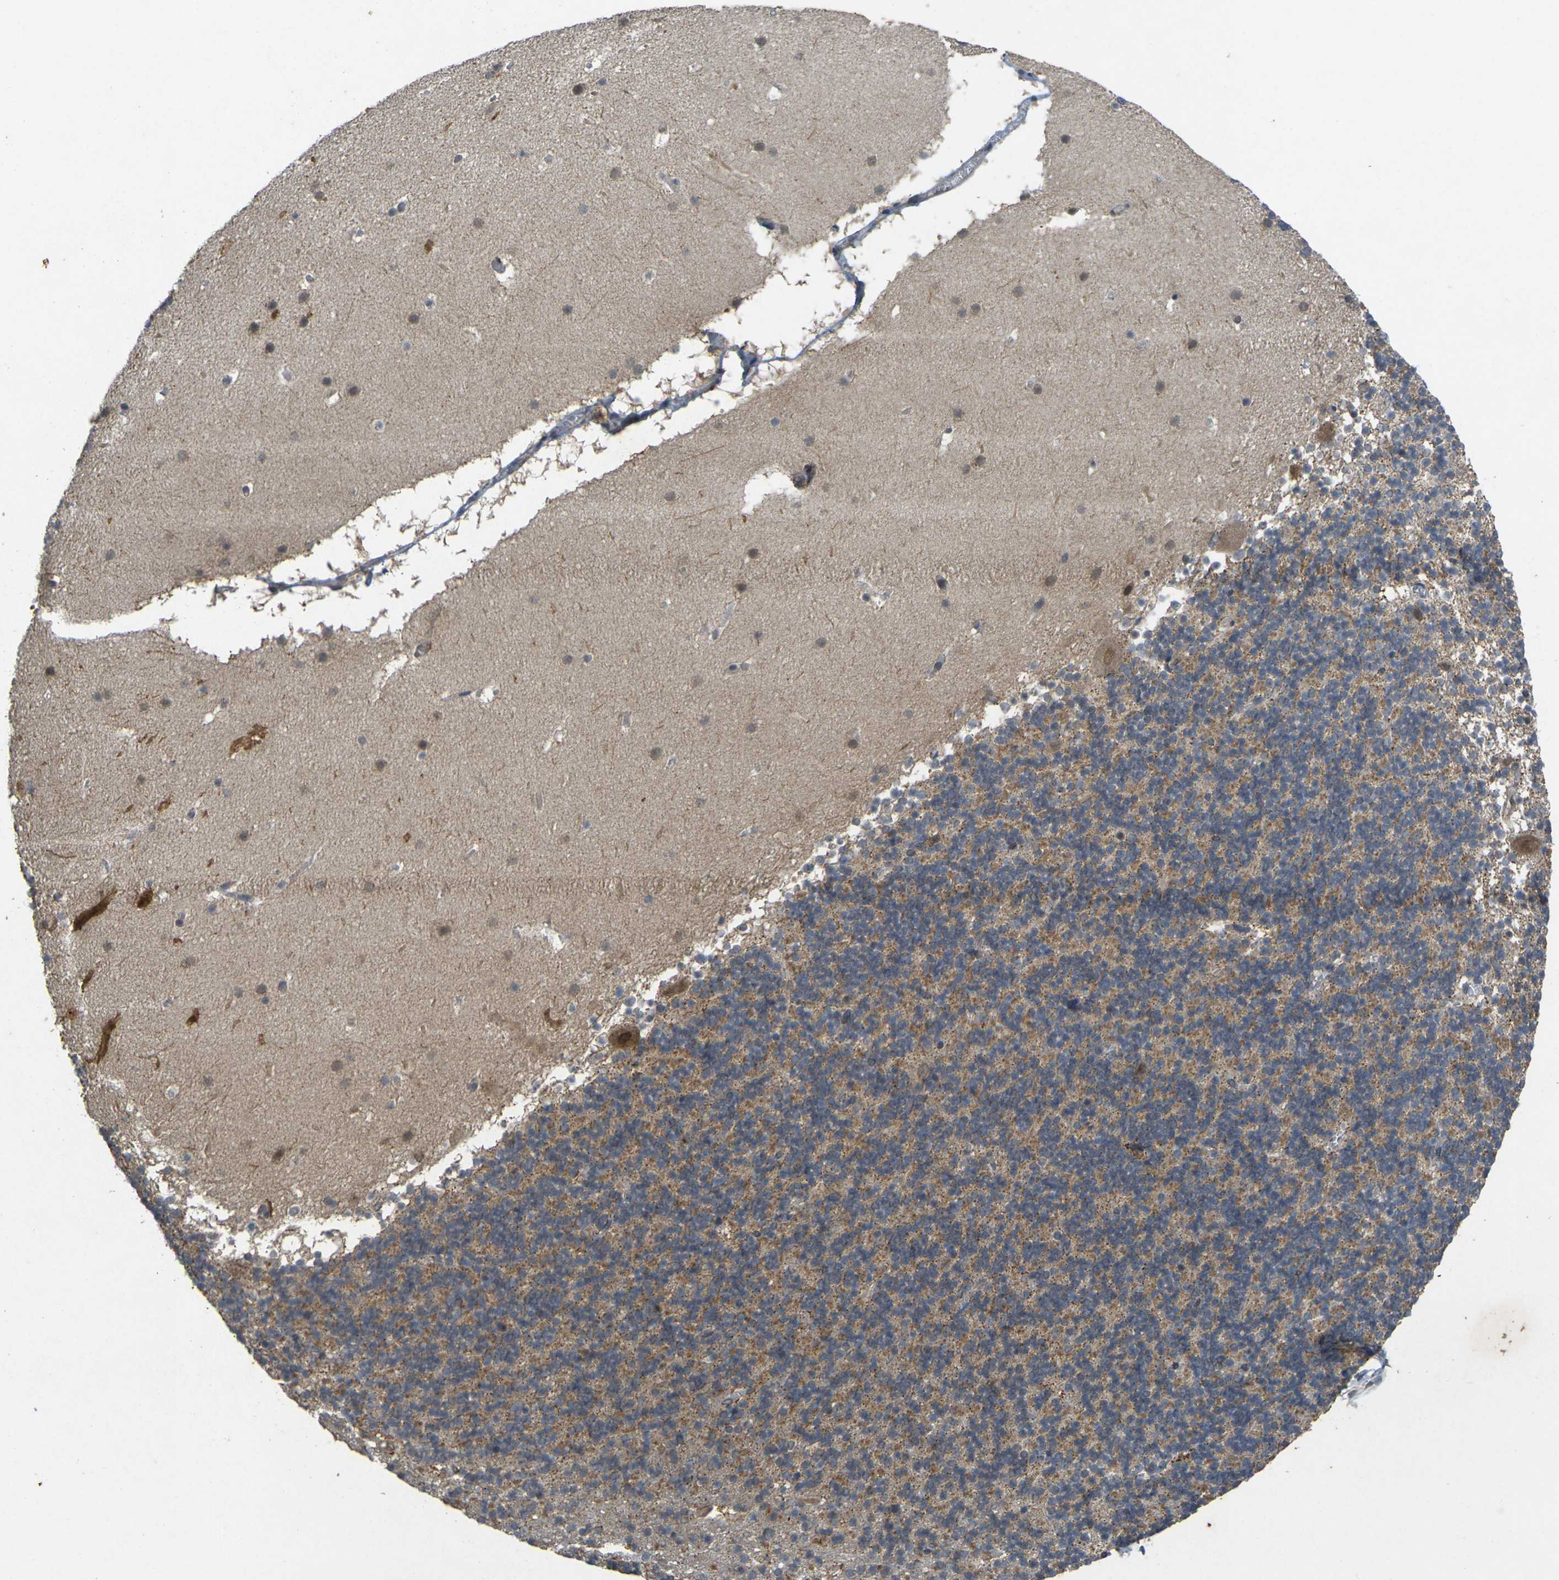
{"staining": {"intensity": "moderate", "quantity": ">75%", "location": "cytoplasmic/membranous"}, "tissue": "cerebellum", "cell_type": "Cells in granular layer", "image_type": "normal", "snomed": [{"axis": "morphology", "description": "Normal tissue, NOS"}, {"axis": "topography", "description": "Cerebellum"}], "caption": "Immunohistochemistry photomicrograph of benign cerebellum stained for a protein (brown), which displays medium levels of moderate cytoplasmic/membranous staining in about >75% of cells in granular layer.", "gene": "ERN1", "patient": {"sex": "male", "age": 45}}